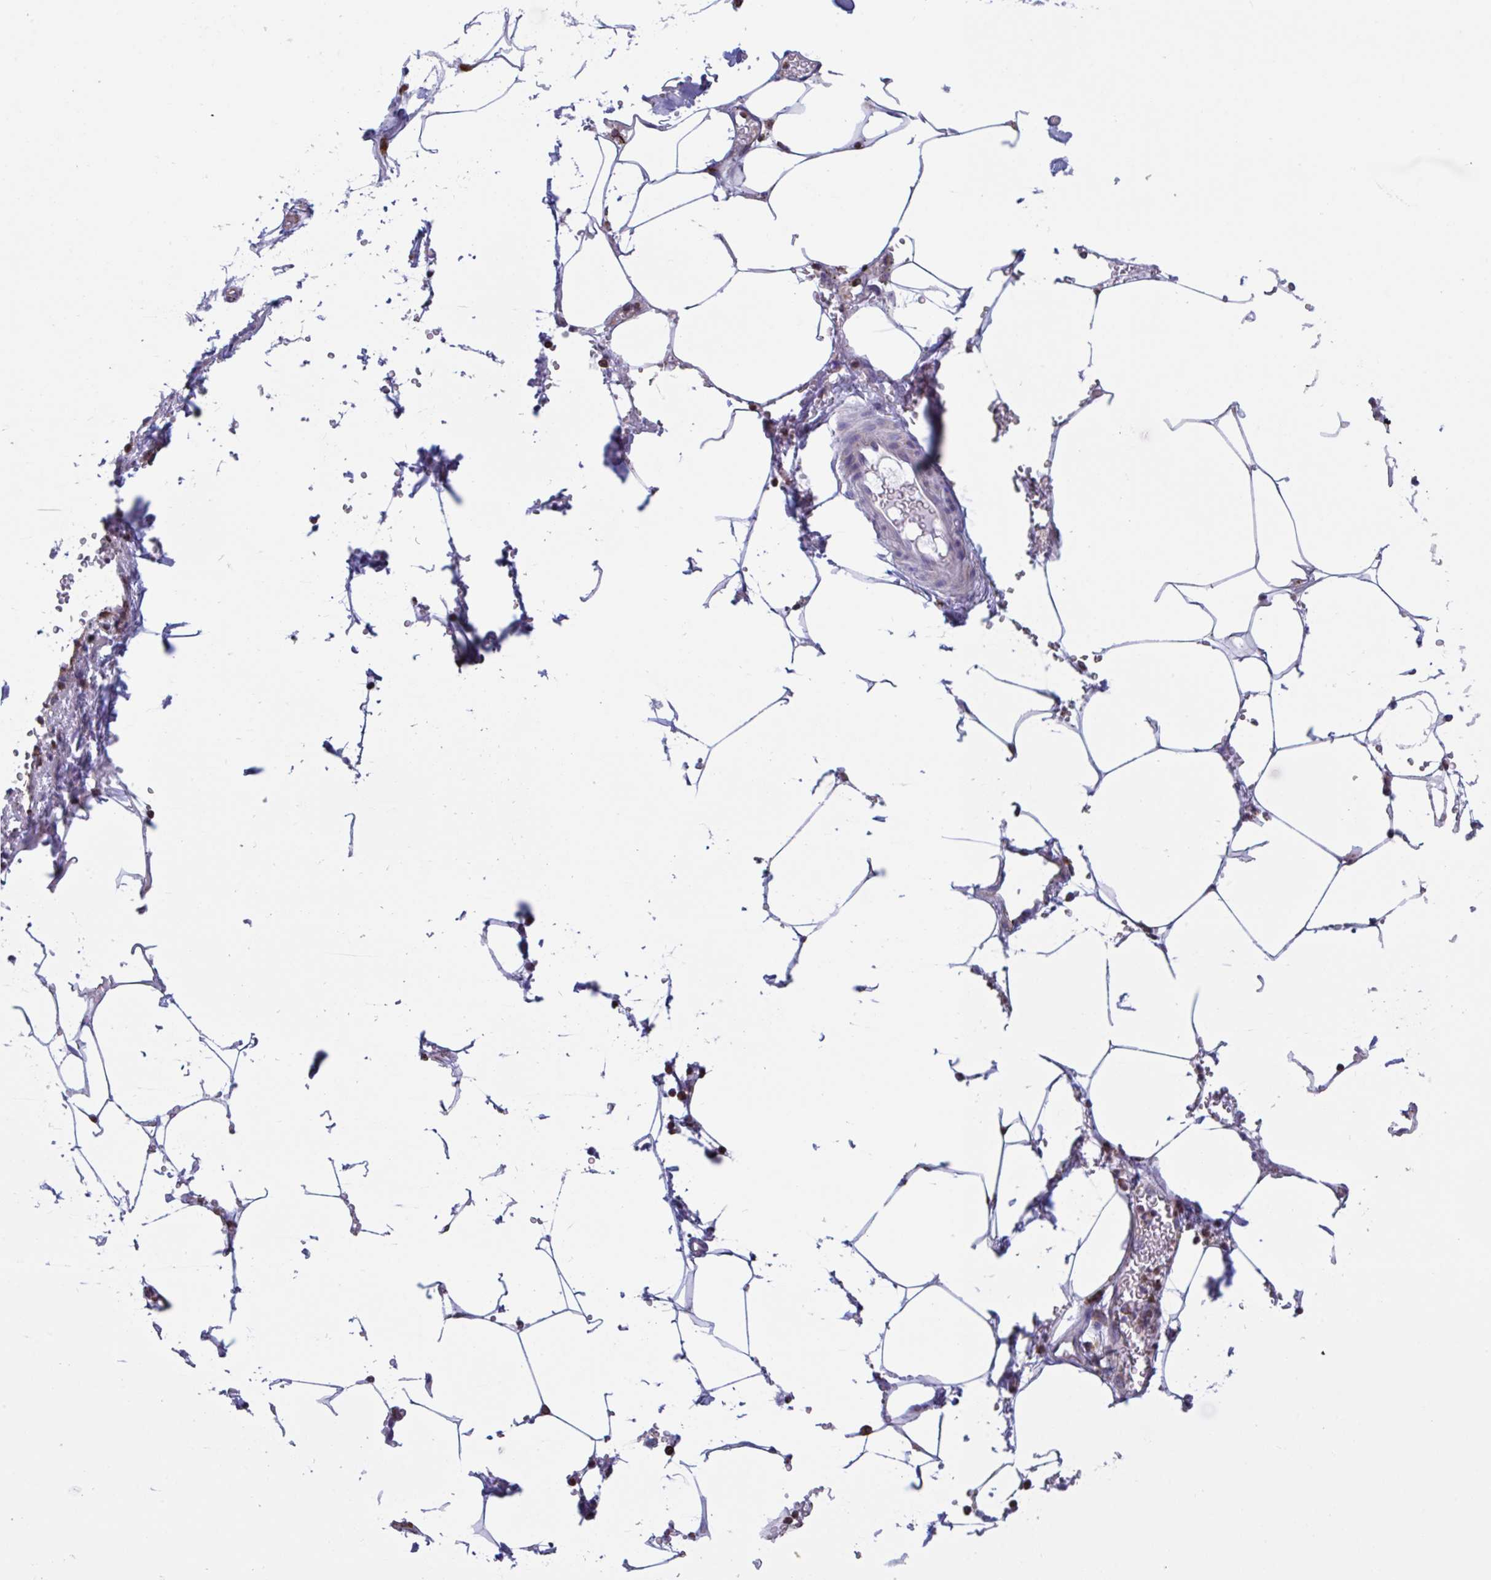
{"staining": {"intensity": "negative", "quantity": "none", "location": "none"}, "tissue": "adipose tissue", "cell_type": "Adipocytes", "image_type": "normal", "snomed": [{"axis": "morphology", "description": "Normal tissue, NOS"}, {"axis": "topography", "description": "Urinary bladder"}, {"axis": "topography", "description": "Peripheral nerve tissue"}], "caption": "IHC photomicrograph of unremarkable adipose tissue: human adipose tissue stained with DAB (3,3'-diaminobenzidine) shows no significant protein positivity in adipocytes. (Brightfield microscopy of DAB IHC at high magnification).", "gene": "PEAK3", "patient": {"sex": "male", "age": 55}}